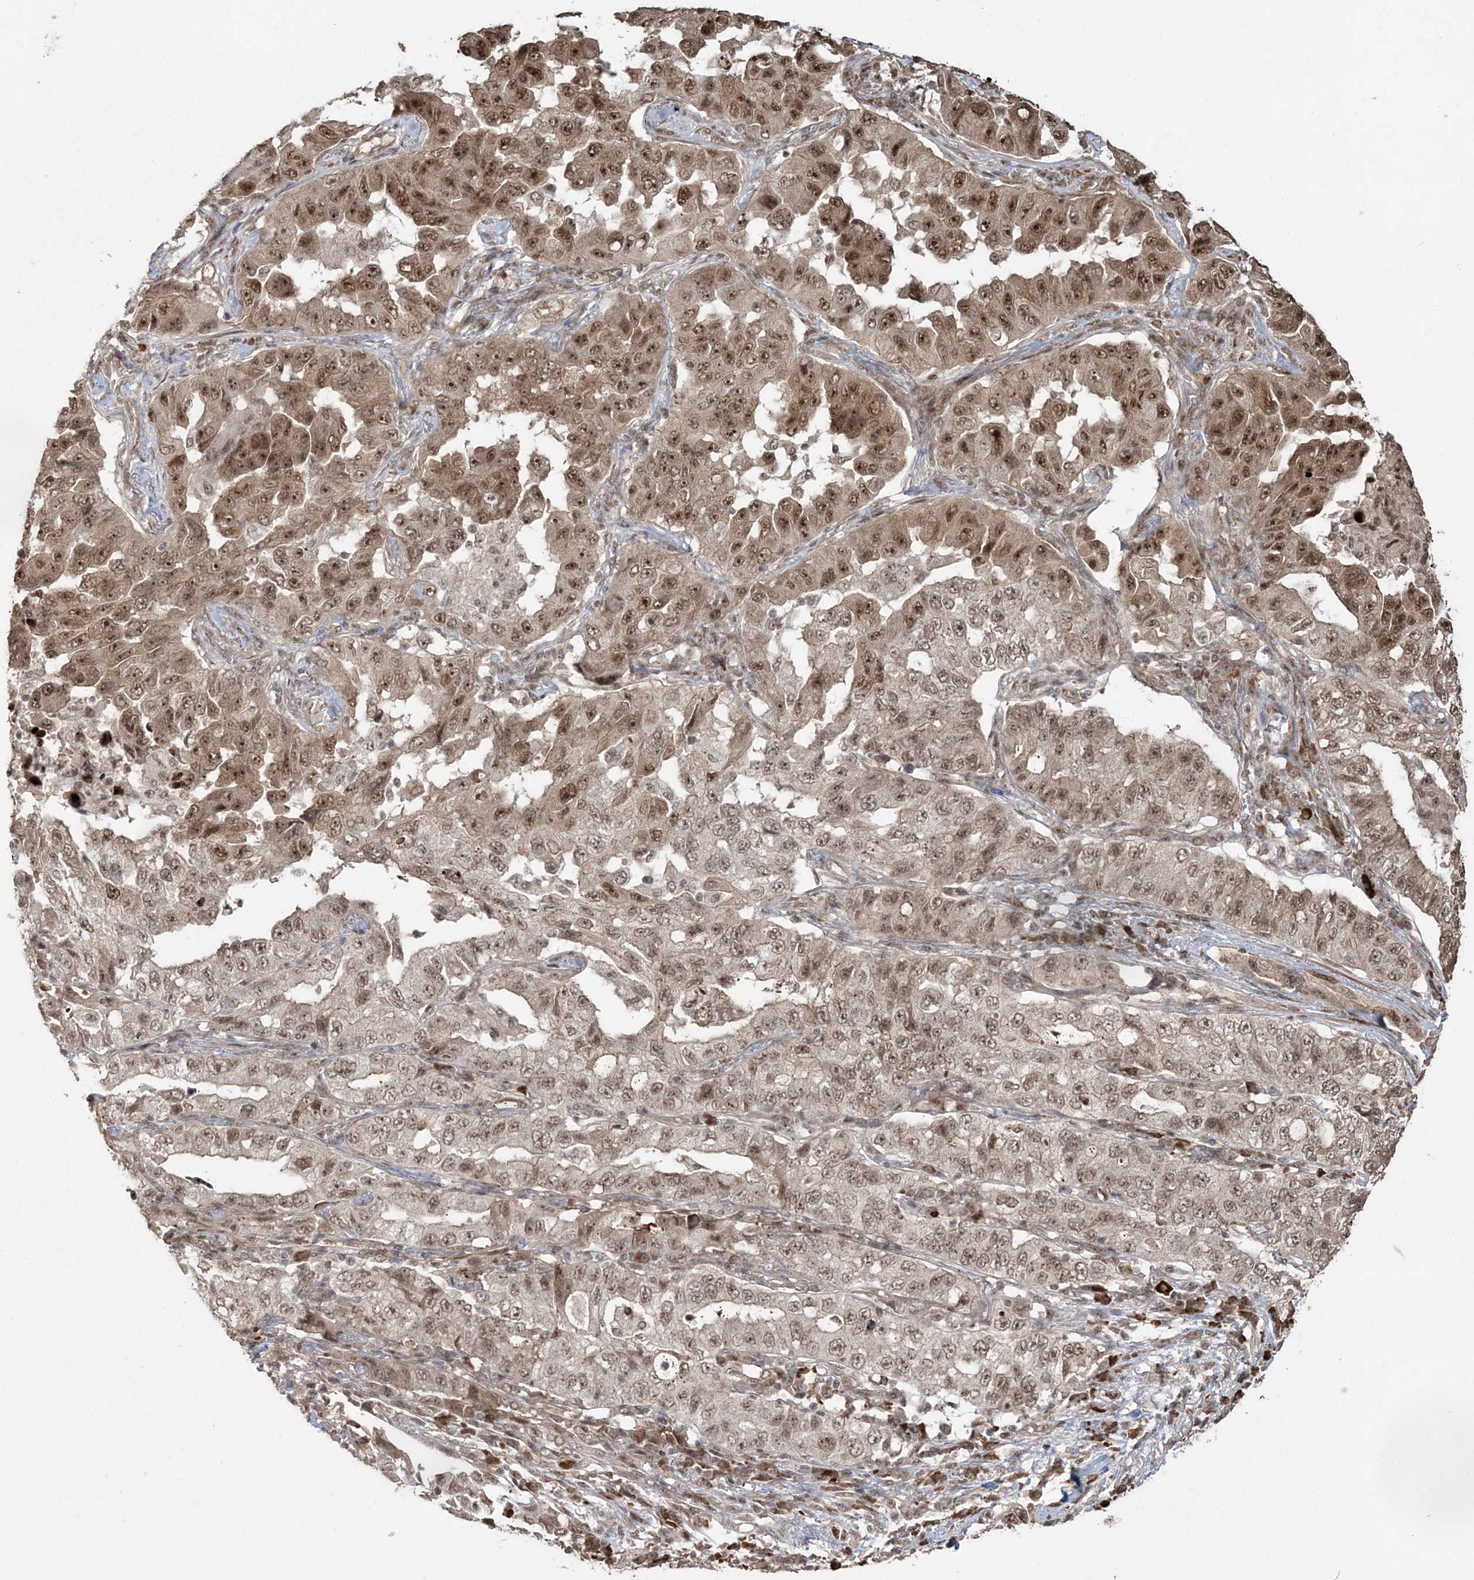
{"staining": {"intensity": "moderate", "quantity": ">75%", "location": "cytoplasmic/membranous,nuclear"}, "tissue": "lung cancer", "cell_type": "Tumor cells", "image_type": "cancer", "snomed": [{"axis": "morphology", "description": "Adenocarcinoma, NOS"}, {"axis": "topography", "description": "Lung"}], "caption": "Lung cancer (adenocarcinoma) was stained to show a protein in brown. There is medium levels of moderate cytoplasmic/membranous and nuclear staining in about >75% of tumor cells.", "gene": "EPB41L4A", "patient": {"sex": "female", "age": 51}}